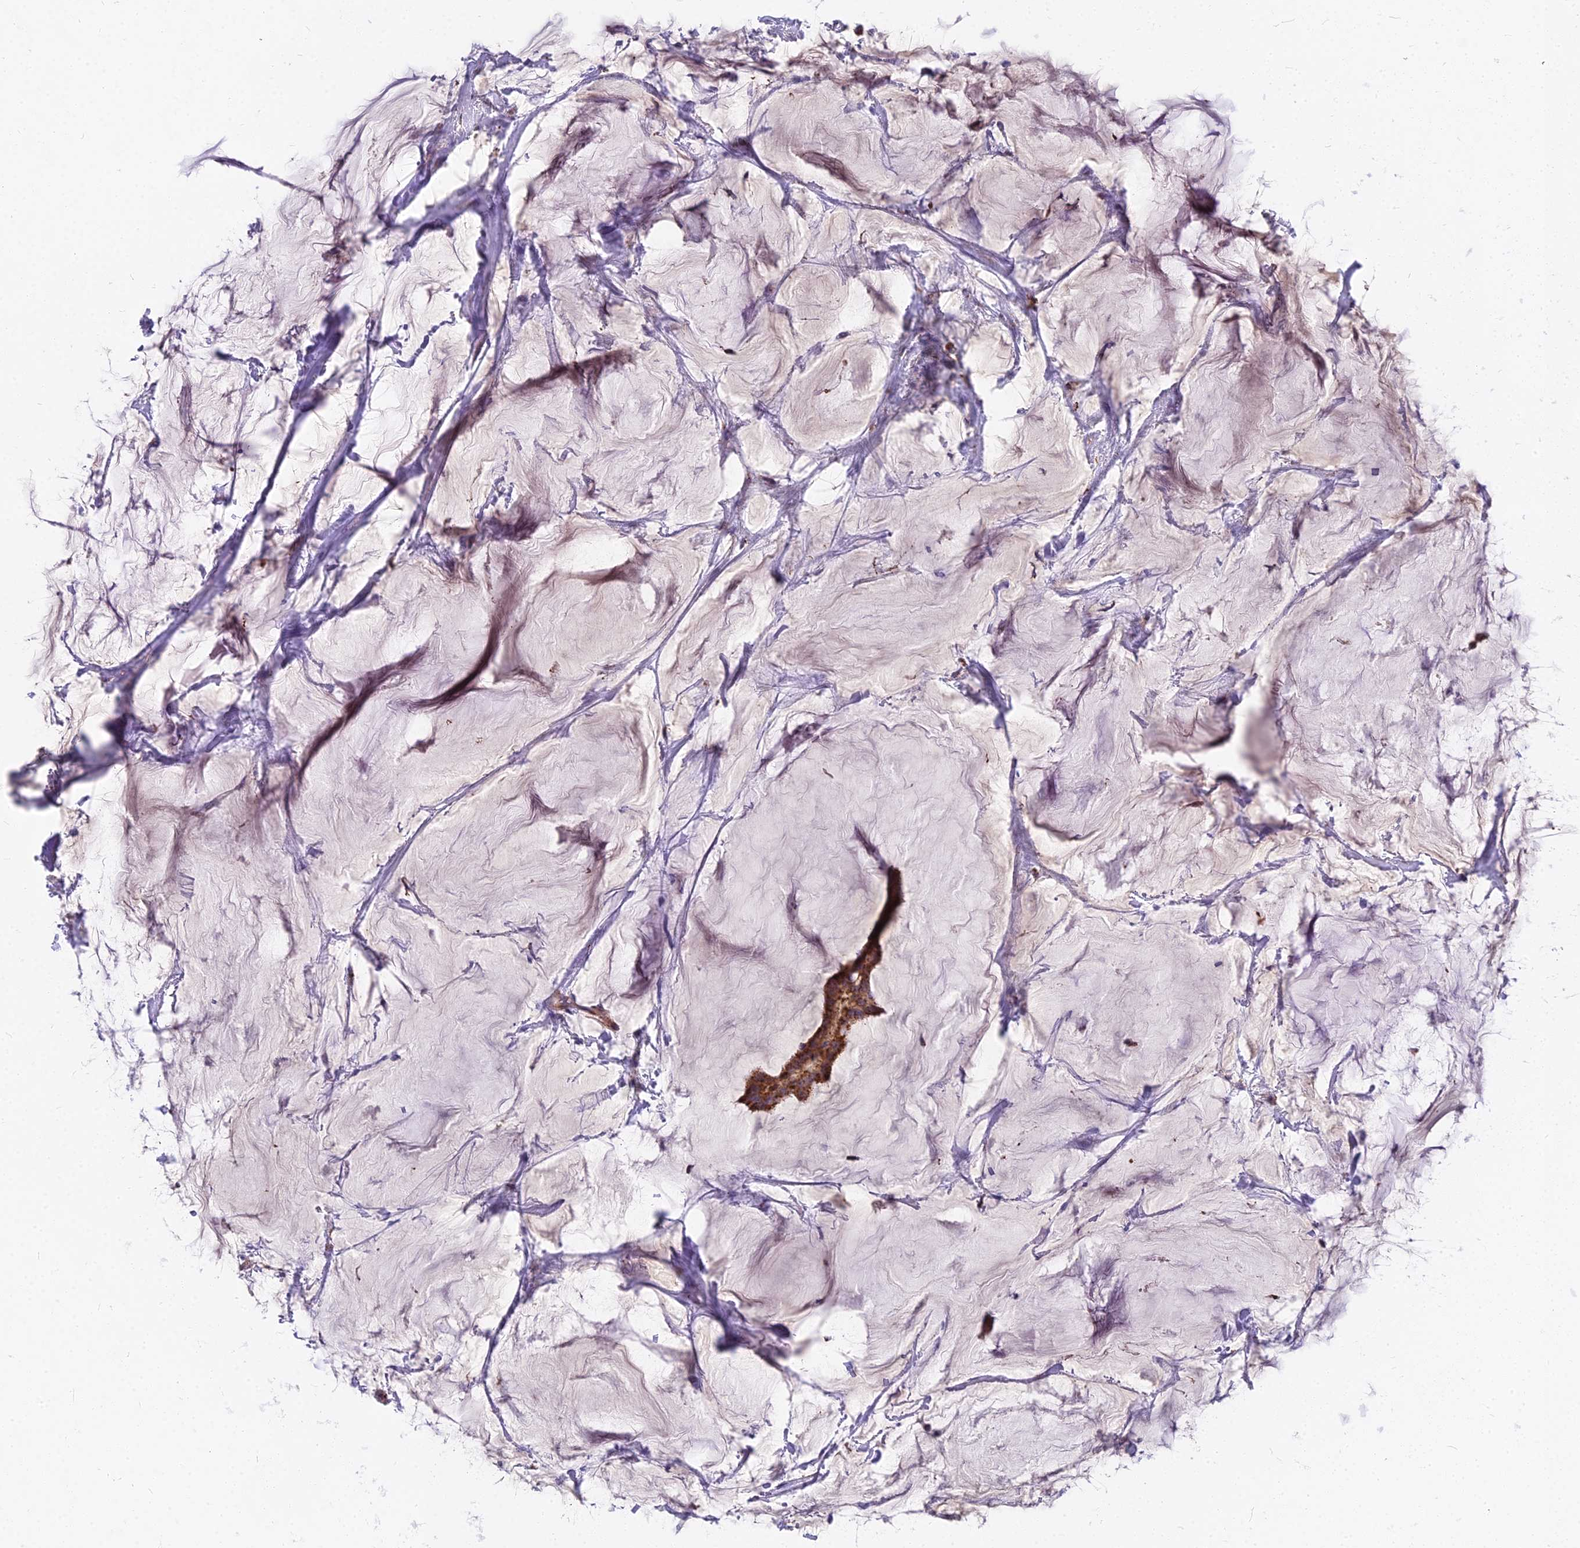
{"staining": {"intensity": "strong", "quantity": ">75%", "location": "cytoplasmic/membranous"}, "tissue": "breast cancer", "cell_type": "Tumor cells", "image_type": "cancer", "snomed": [{"axis": "morphology", "description": "Duct carcinoma"}, {"axis": "topography", "description": "Breast"}], "caption": "Immunohistochemical staining of human breast cancer displays strong cytoplasmic/membranous protein positivity in approximately >75% of tumor cells. The staining was performed using DAB (3,3'-diaminobenzidine), with brown indicating positive protein expression. Nuclei are stained blue with hematoxylin.", "gene": "FRMPD1", "patient": {"sex": "female", "age": 93}}